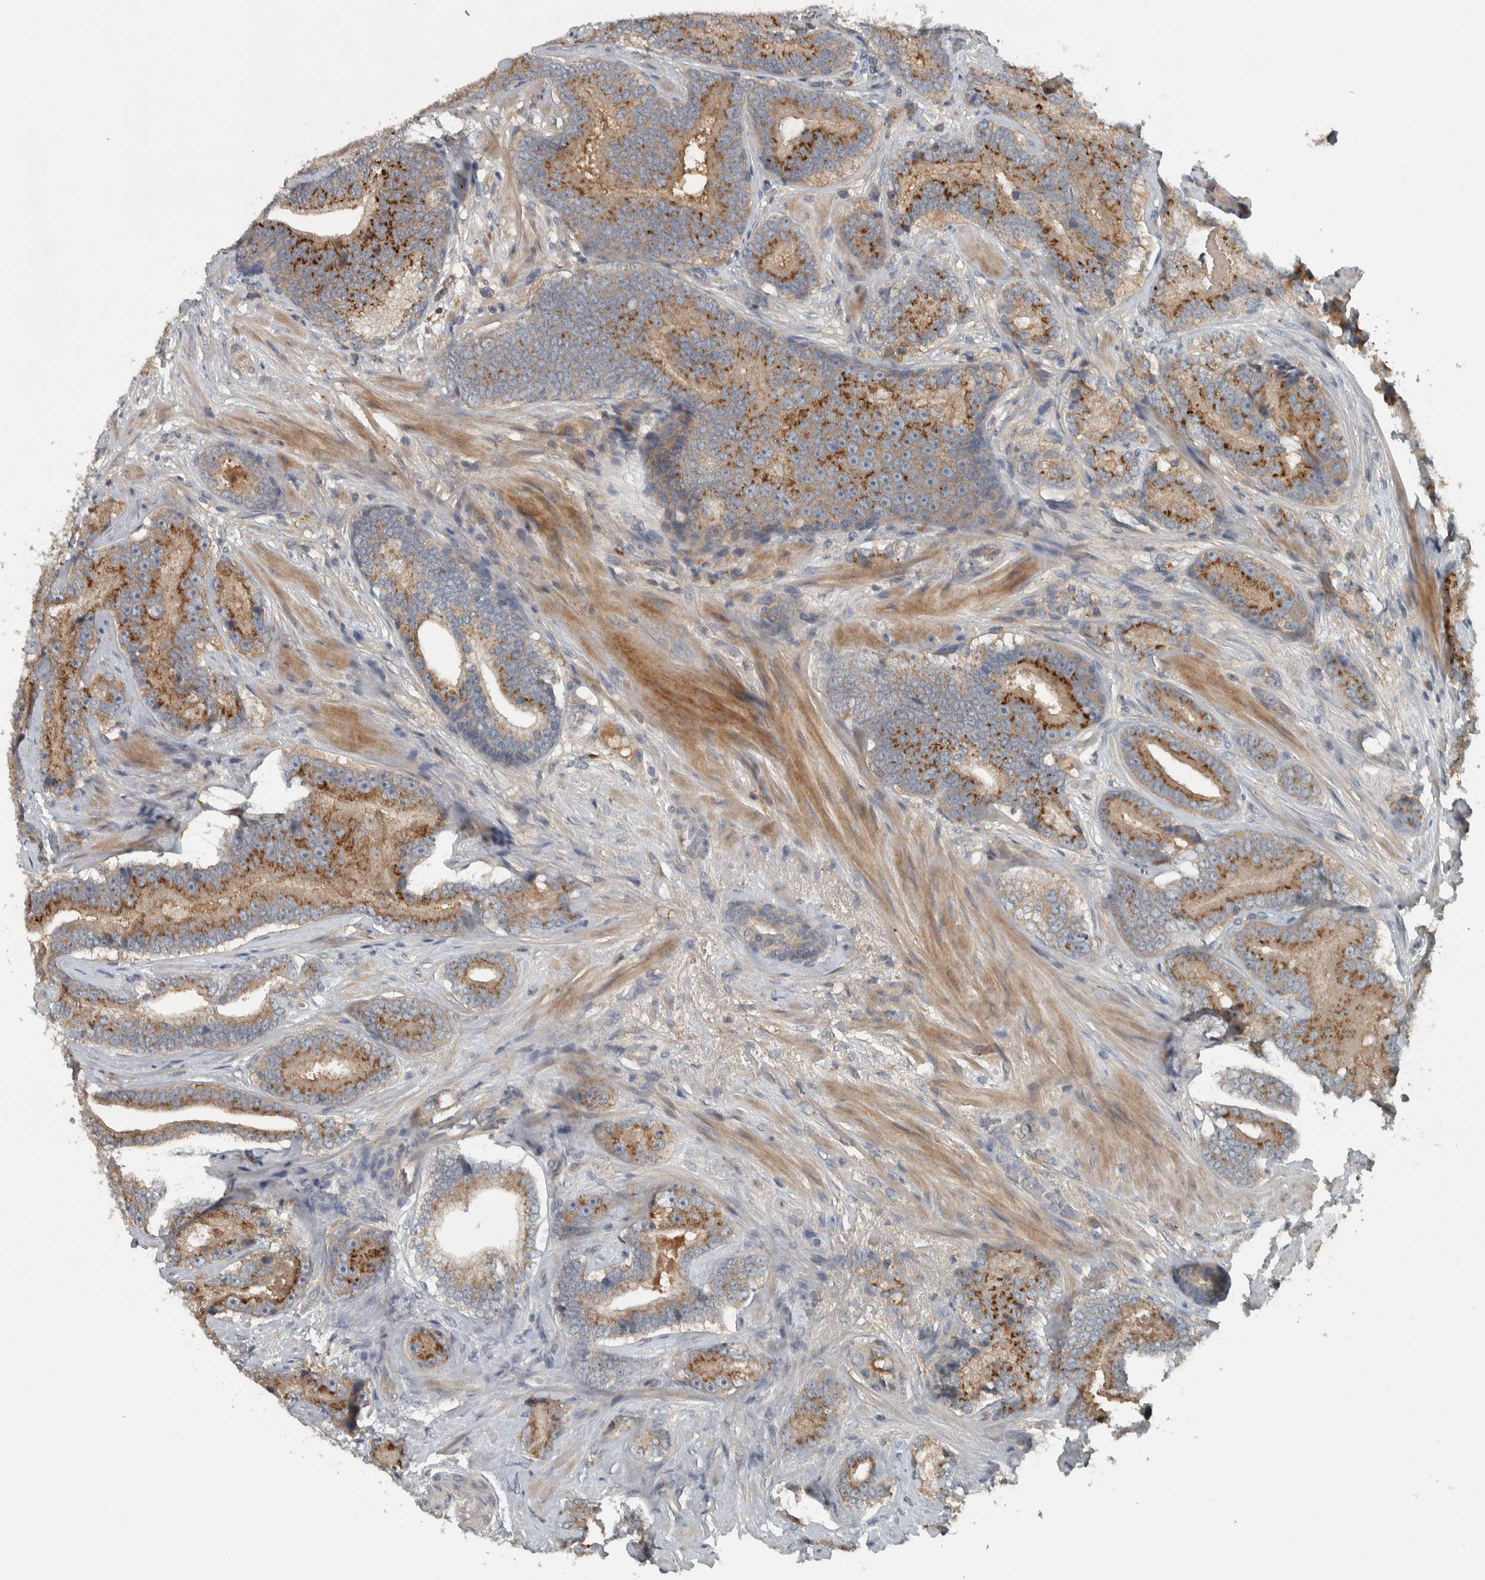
{"staining": {"intensity": "moderate", "quantity": ">75%", "location": "cytoplasmic/membranous"}, "tissue": "prostate cancer", "cell_type": "Tumor cells", "image_type": "cancer", "snomed": [{"axis": "morphology", "description": "Adenocarcinoma, High grade"}, {"axis": "topography", "description": "Prostate"}], "caption": "There is medium levels of moderate cytoplasmic/membranous positivity in tumor cells of prostate cancer (adenocarcinoma (high-grade)), as demonstrated by immunohistochemical staining (brown color).", "gene": "CLCN2", "patient": {"sex": "male", "age": 55}}